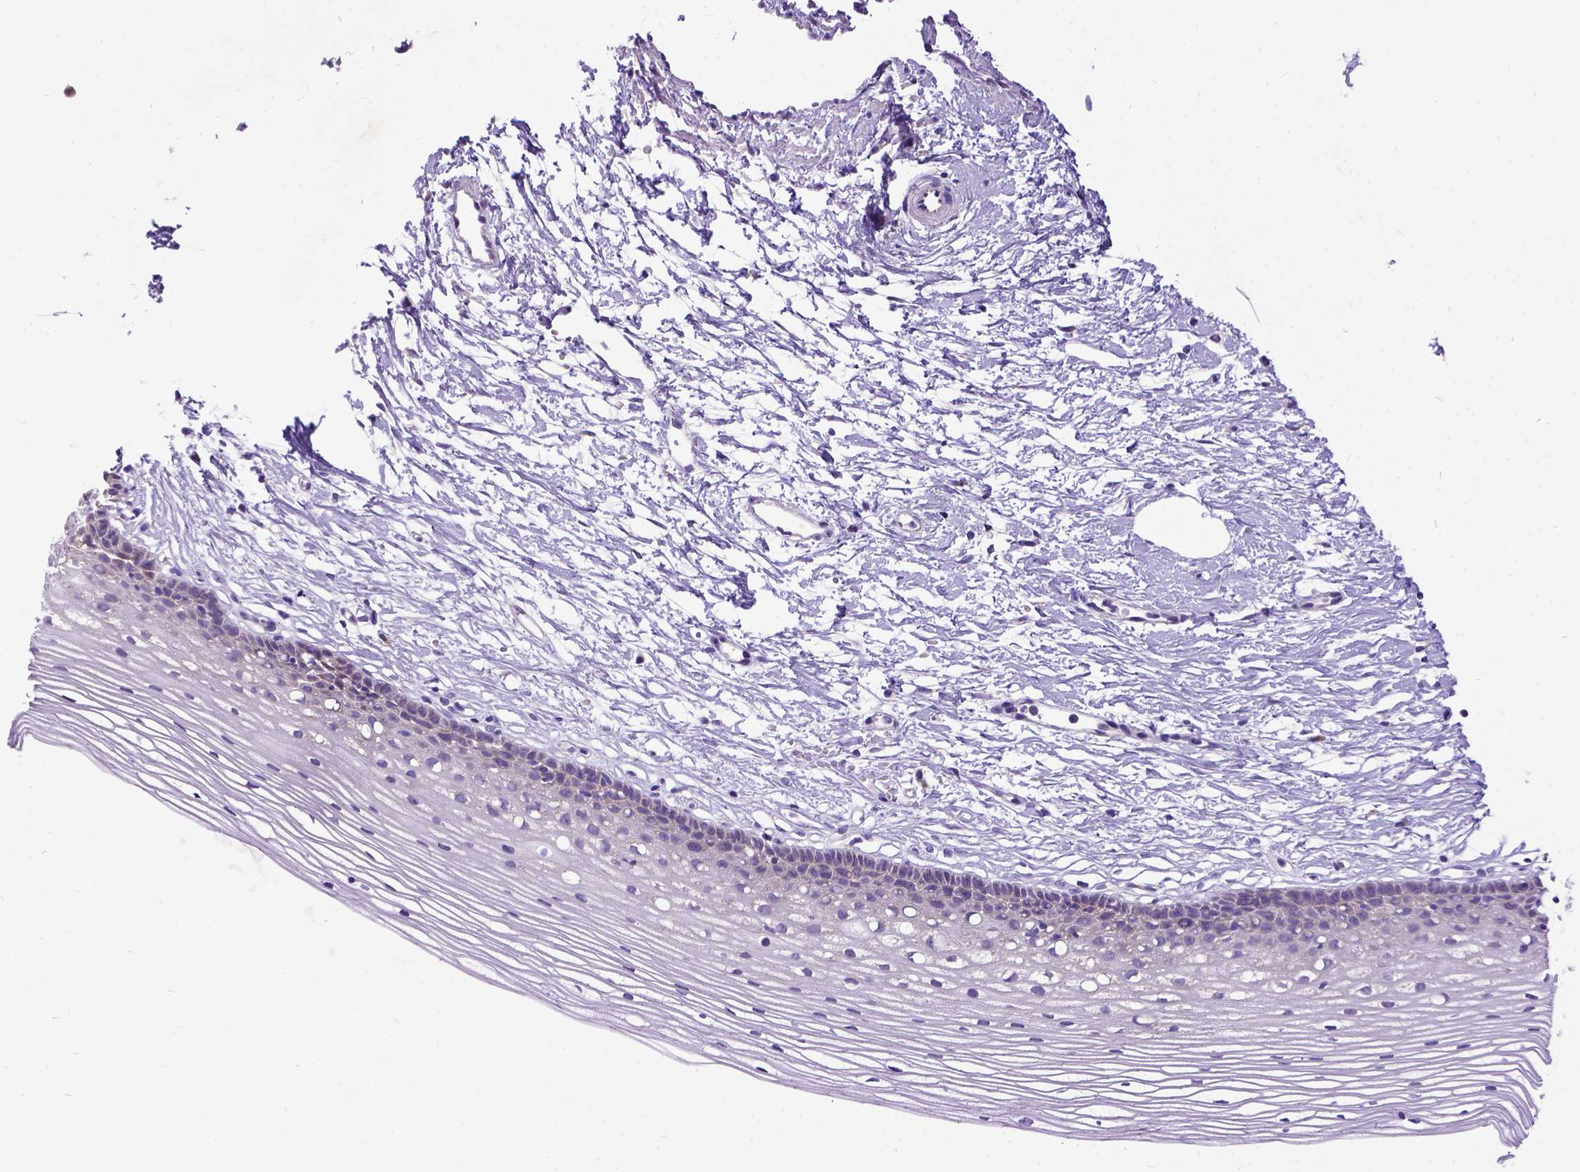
{"staining": {"intensity": "negative", "quantity": "none", "location": "none"}, "tissue": "cervix", "cell_type": "Glandular cells", "image_type": "normal", "snomed": [{"axis": "morphology", "description": "Normal tissue, NOS"}, {"axis": "topography", "description": "Cervix"}], "caption": "IHC of unremarkable human cervix demonstrates no expression in glandular cells. The staining was performed using DAB (3,3'-diaminobenzidine) to visualize the protein expression in brown, while the nuclei were stained in blue with hematoxylin (Magnification: 20x).", "gene": "CFAP54", "patient": {"sex": "female", "age": 40}}